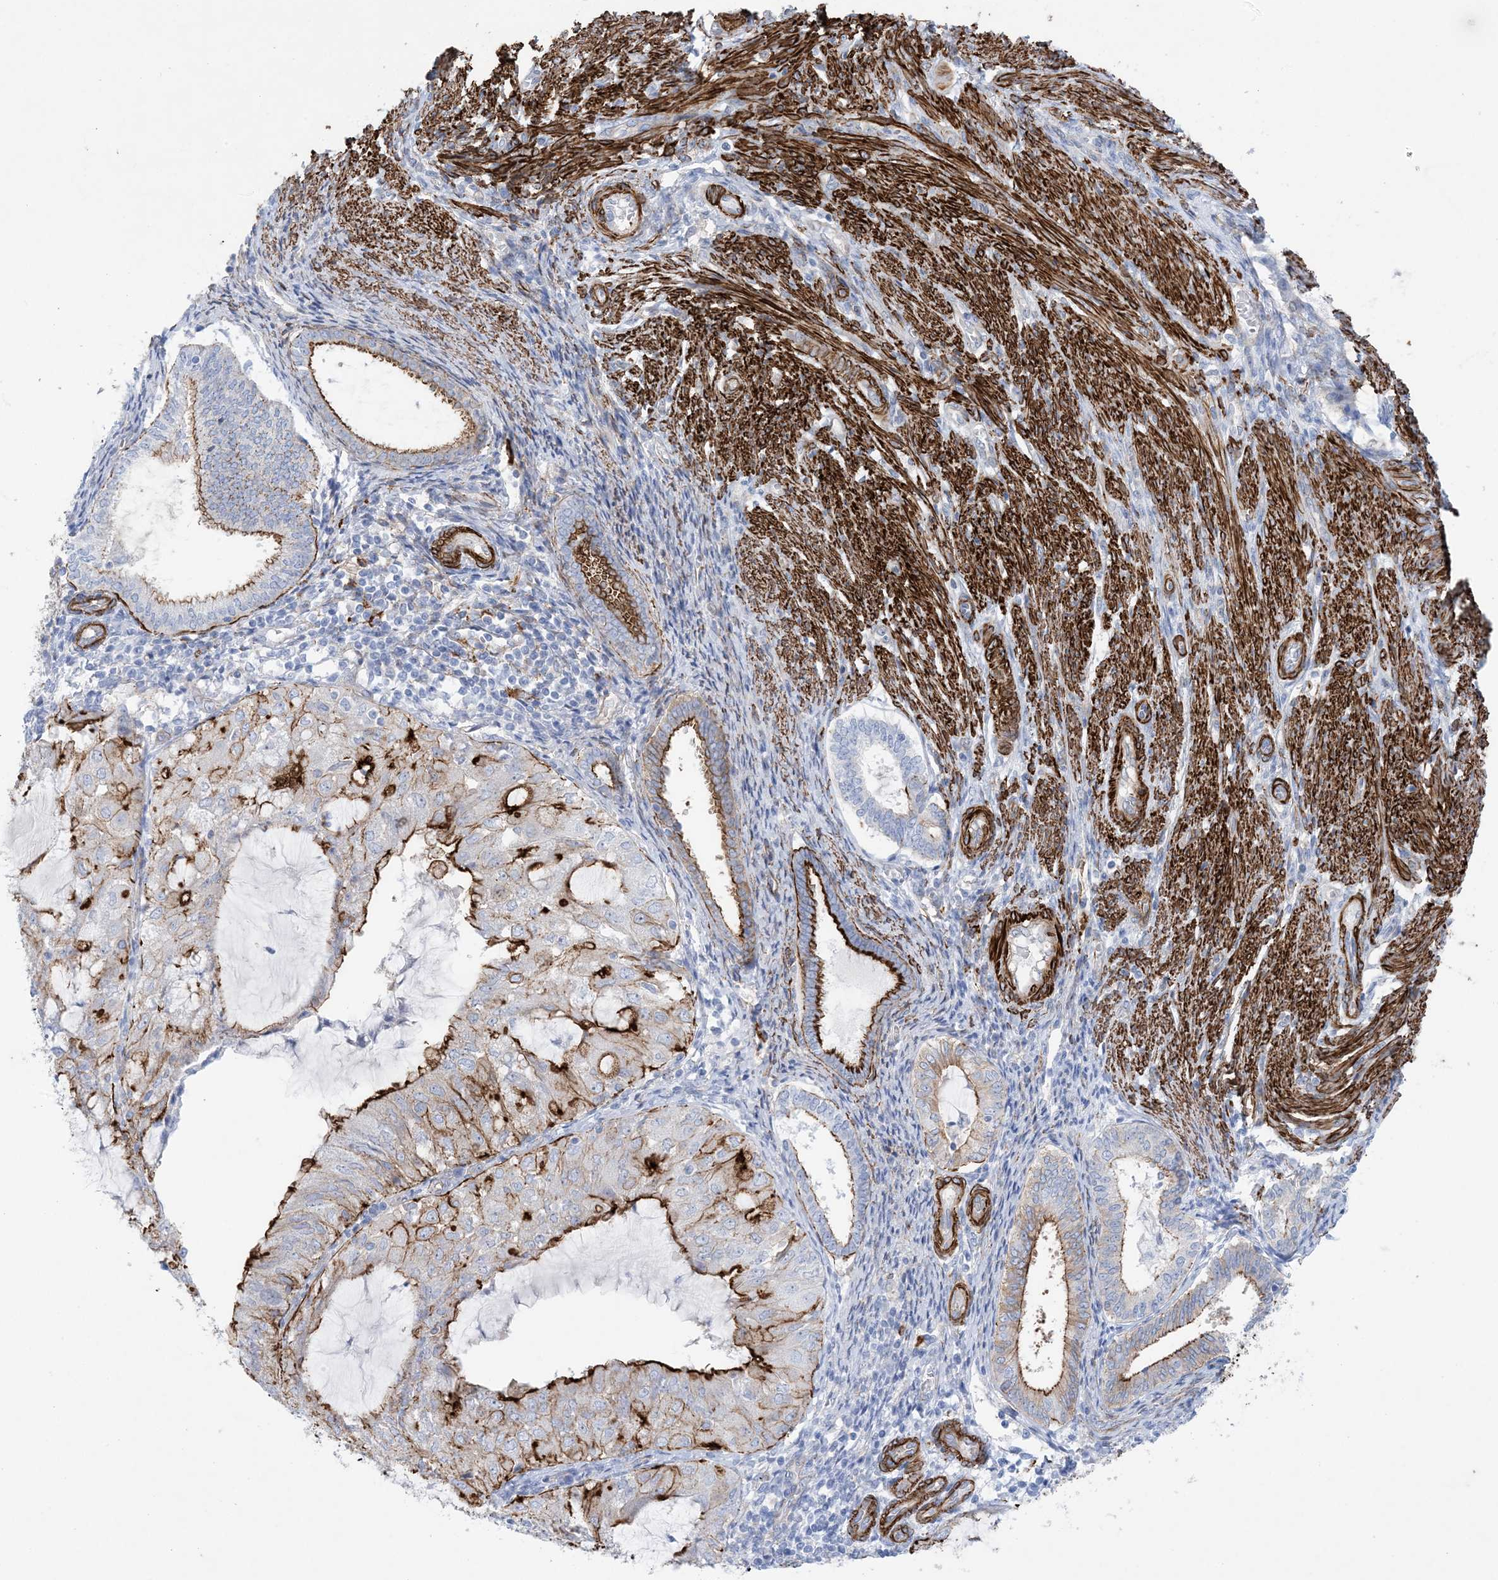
{"staining": {"intensity": "moderate", "quantity": "25%-75%", "location": "cytoplasmic/membranous"}, "tissue": "endometrial cancer", "cell_type": "Tumor cells", "image_type": "cancer", "snomed": [{"axis": "morphology", "description": "Adenocarcinoma, NOS"}, {"axis": "topography", "description": "Endometrium"}], "caption": "Immunohistochemistry (IHC) image of neoplastic tissue: human endometrial adenocarcinoma stained using IHC shows medium levels of moderate protein expression localized specifically in the cytoplasmic/membranous of tumor cells, appearing as a cytoplasmic/membranous brown color.", "gene": "SHANK1", "patient": {"sex": "female", "age": 81}}